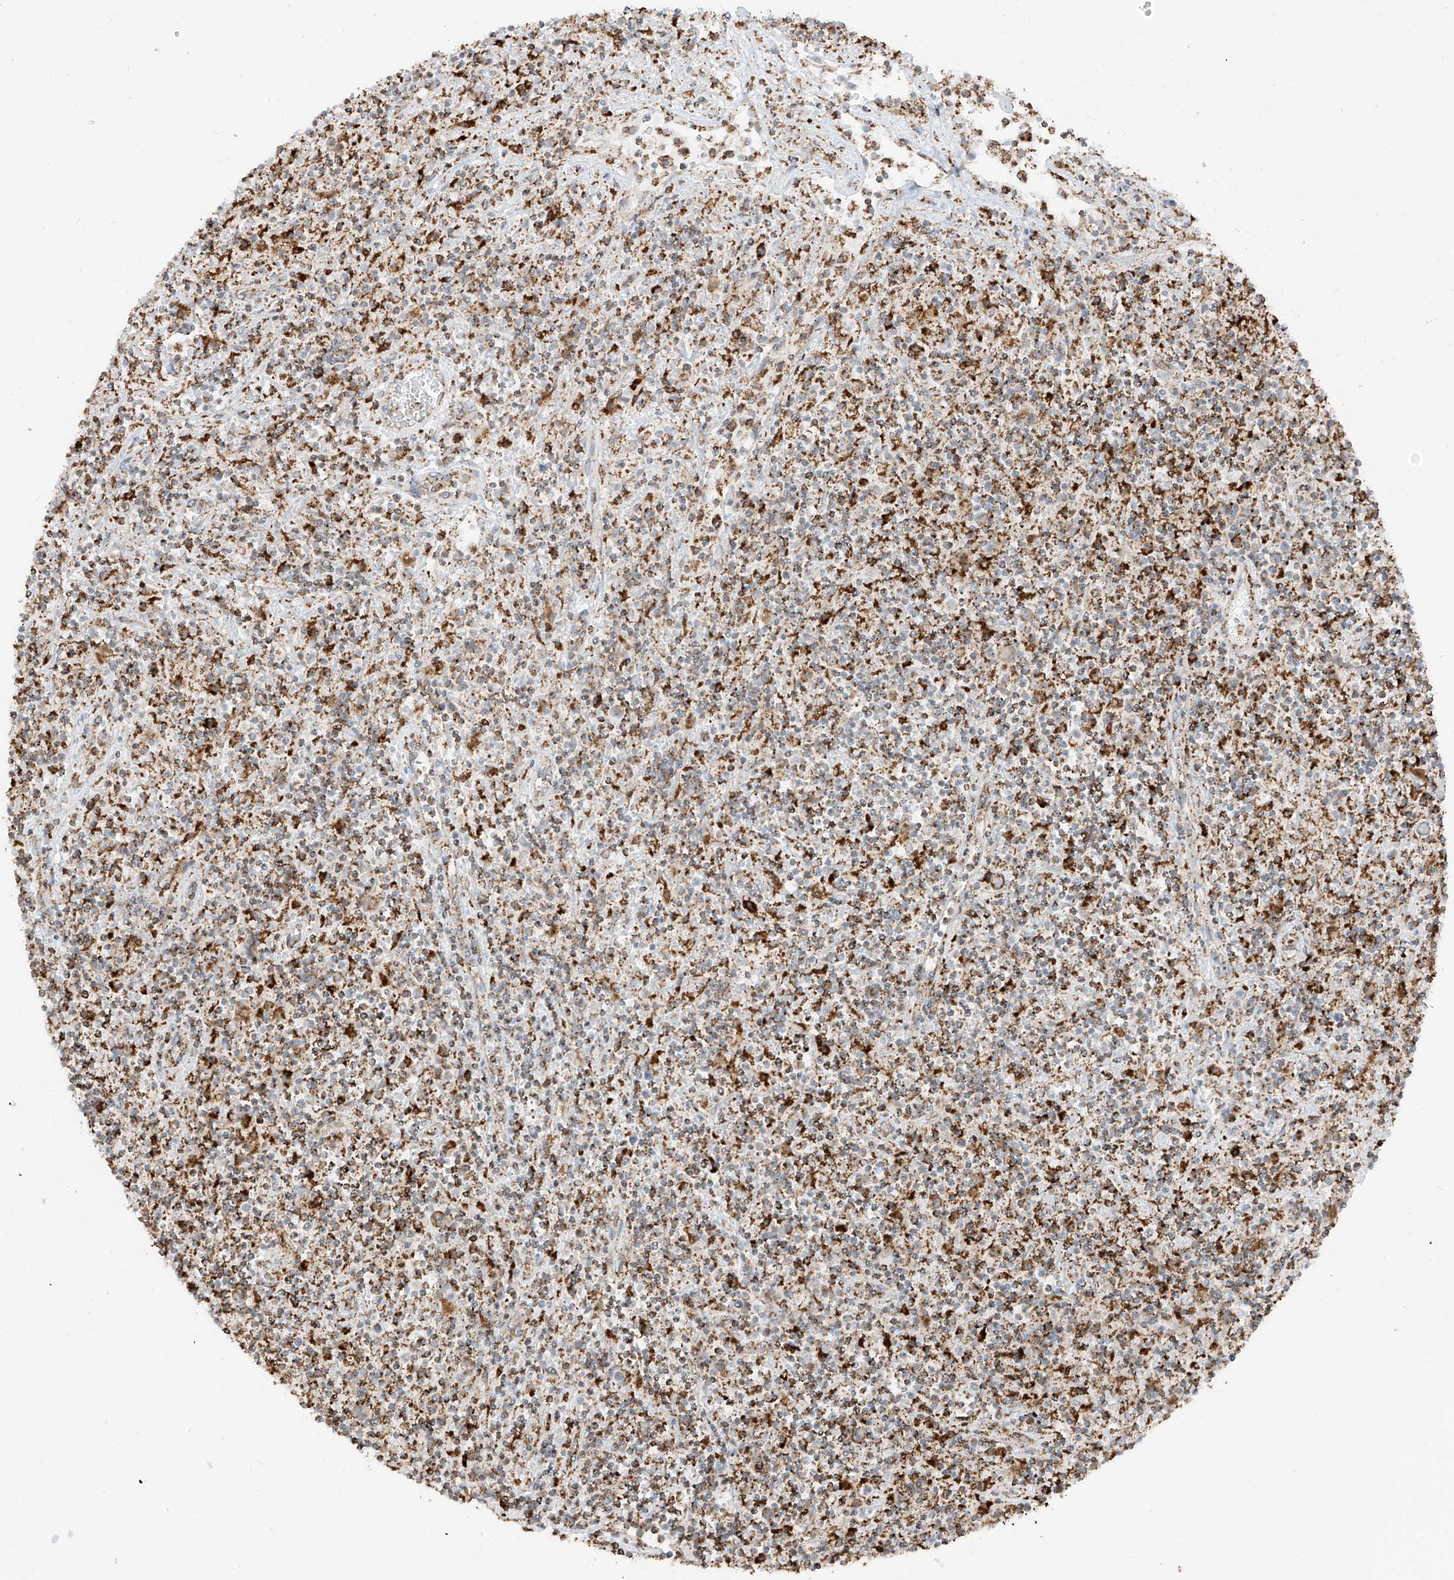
{"staining": {"intensity": "moderate", "quantity": ">75%", "location": "cytoplasmic/membranous"}, "tissue": "lymphoma", "cell_type": "Tumor cells", "image_type": "cancer", "snomed": [{"axis": "morphology", "description": "Hodgkin's disease, NOS"}, {"axis": "topography", "description": "Lymph node"}], "caption": "This image shows Hodgkin's disease stained with immunohistochemistry (IHC) to label a protein in brown. The cytoplasmic/membranous of tumor cells show moderate positivity for the protein. Nuclei are counter-stained blue.", "gene": "ETHE1", "patient": {"sex": "male", "age": 70}}